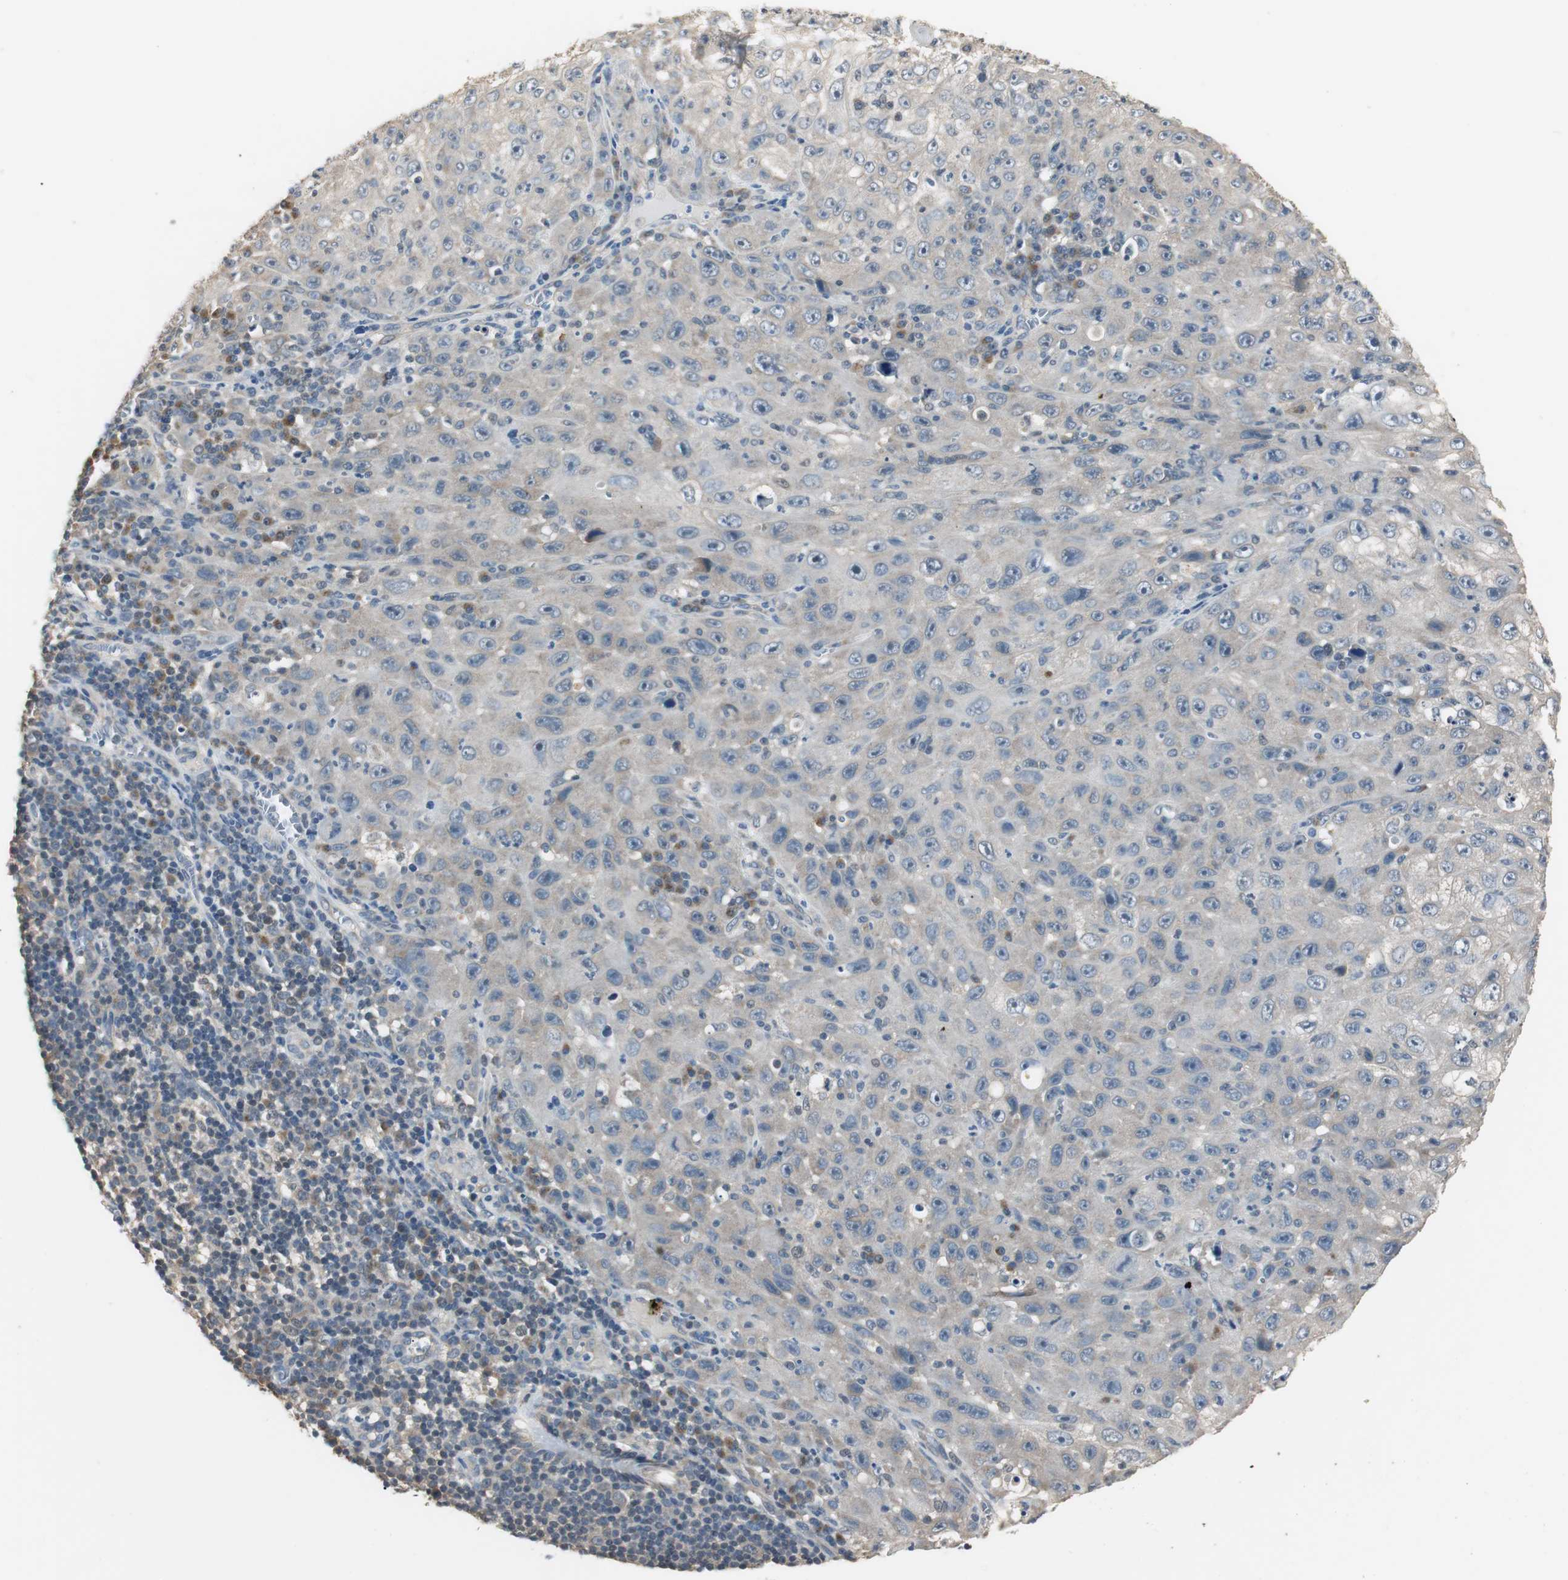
{"staining": {"intensity": "negative", "quantity": "none", "location": "none"}, "tissue": "skin cancer", "cell_type": "Tumor cells", "image_type": "cancer", "snomed": [{"axis": "morphology", "description": "Squamous cell carcinoma, NOS"}, {"axis": "topography", "description": "Skin"}], "caption": "Tumor cells are negative for brown protein staining in skin cancer.", "gene": "PTPRN2", "patient": {"sex": "male", "age": 75}}